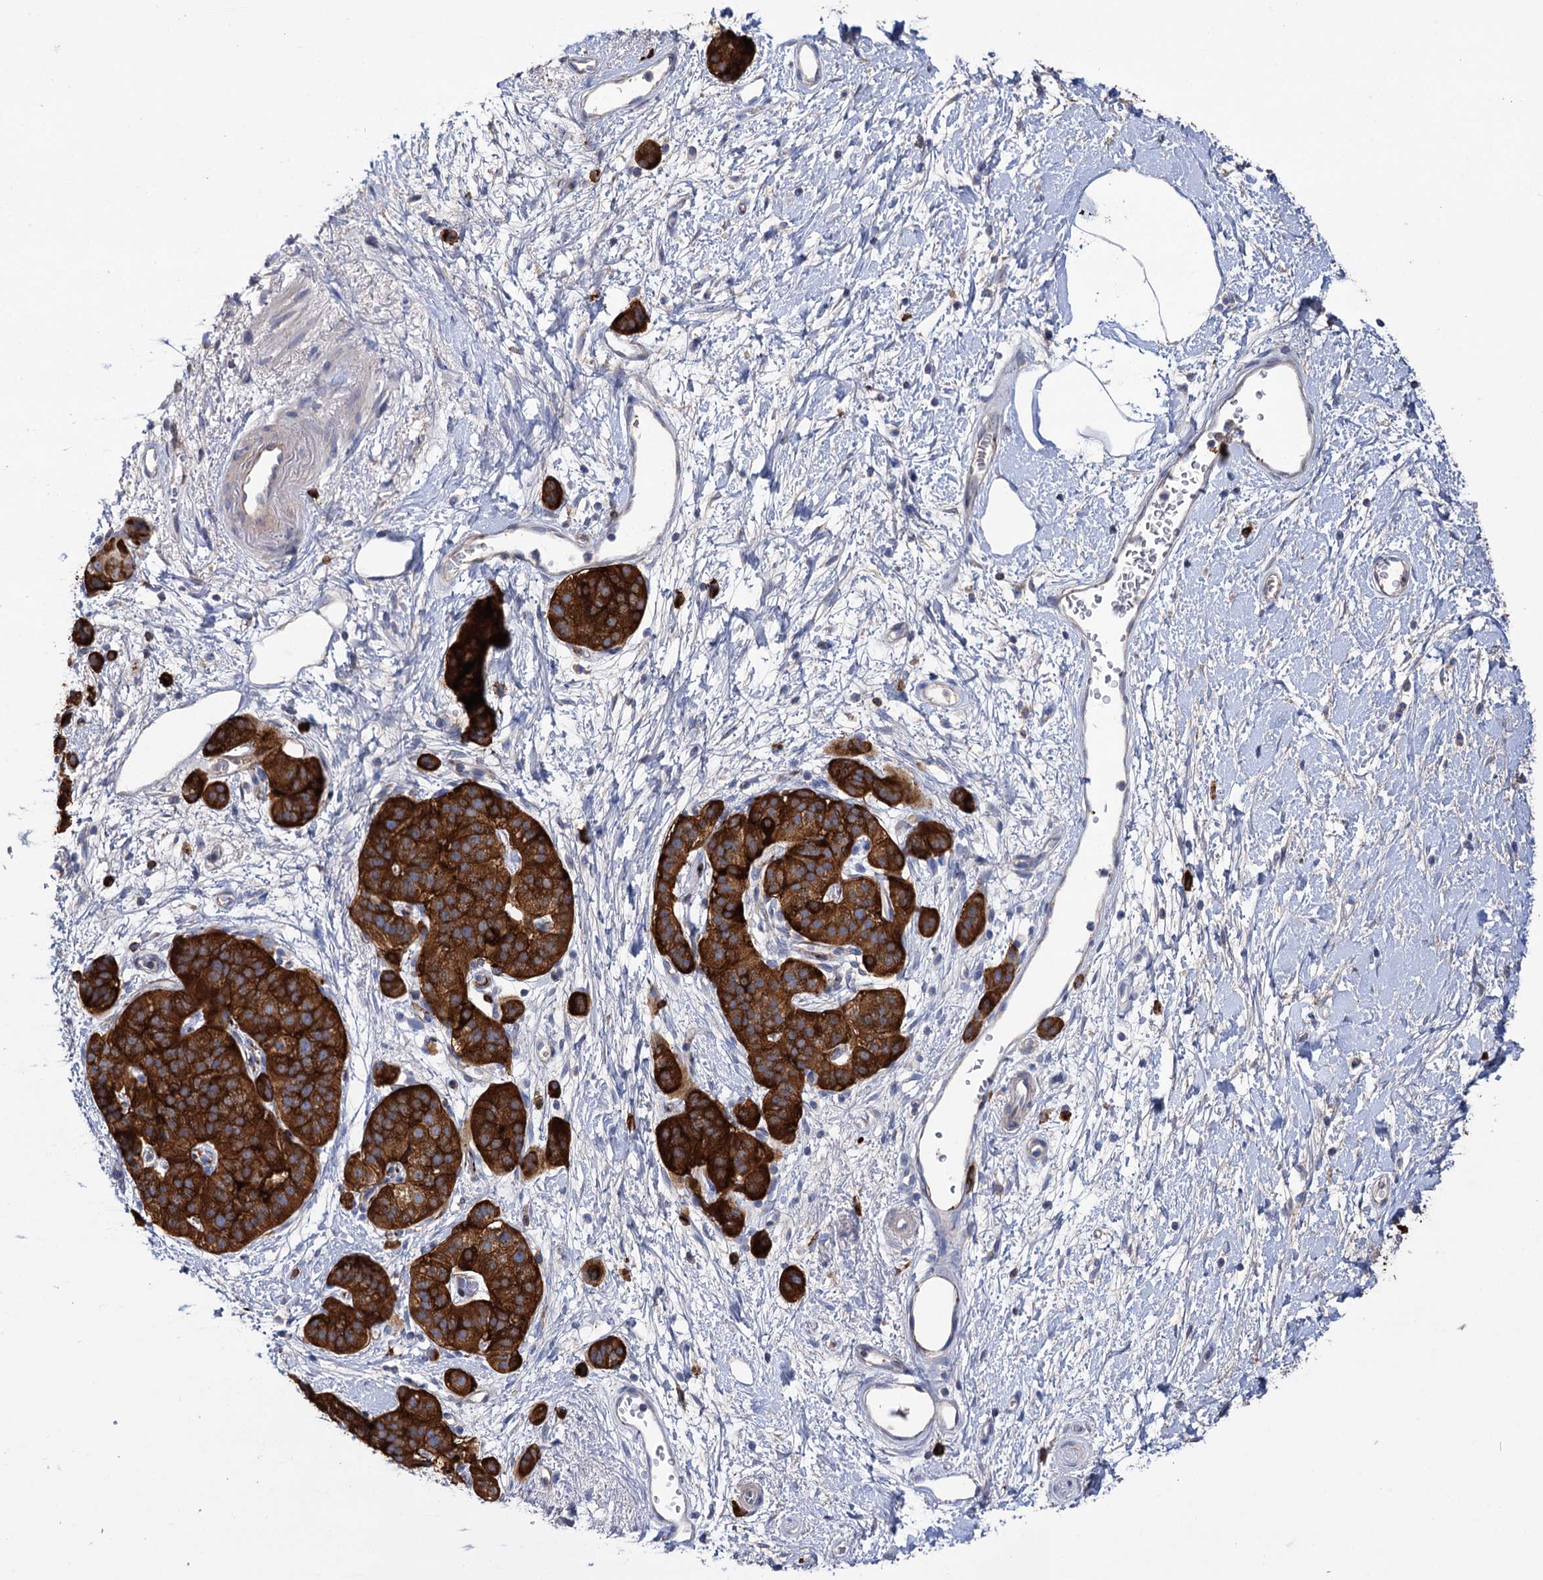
{"staining": {"intensity": "strong", "quantity": ">75%", "location": "cytoplasmic/membranous"}, "tissue": "pancreatic cancer", "cell_type": "Tumor cells", "image_type": "cancer", "snomed": [{"axis": "morphology", "description": "Adenocarcinoma, NOS"}, {"axis": "topography", "description": "Pancreas"}], "caption": "The histopathology image exhibits immunohistochemical staining of pancreatic cancer. There is strong cytoplasmic/membranous positivity is present in about >75% of tumor cells. (DAB = brown stain, brightfield microscopy at high magnification).", "gene": "BBS4", "patient": {"sex": "male", "age": 68}}